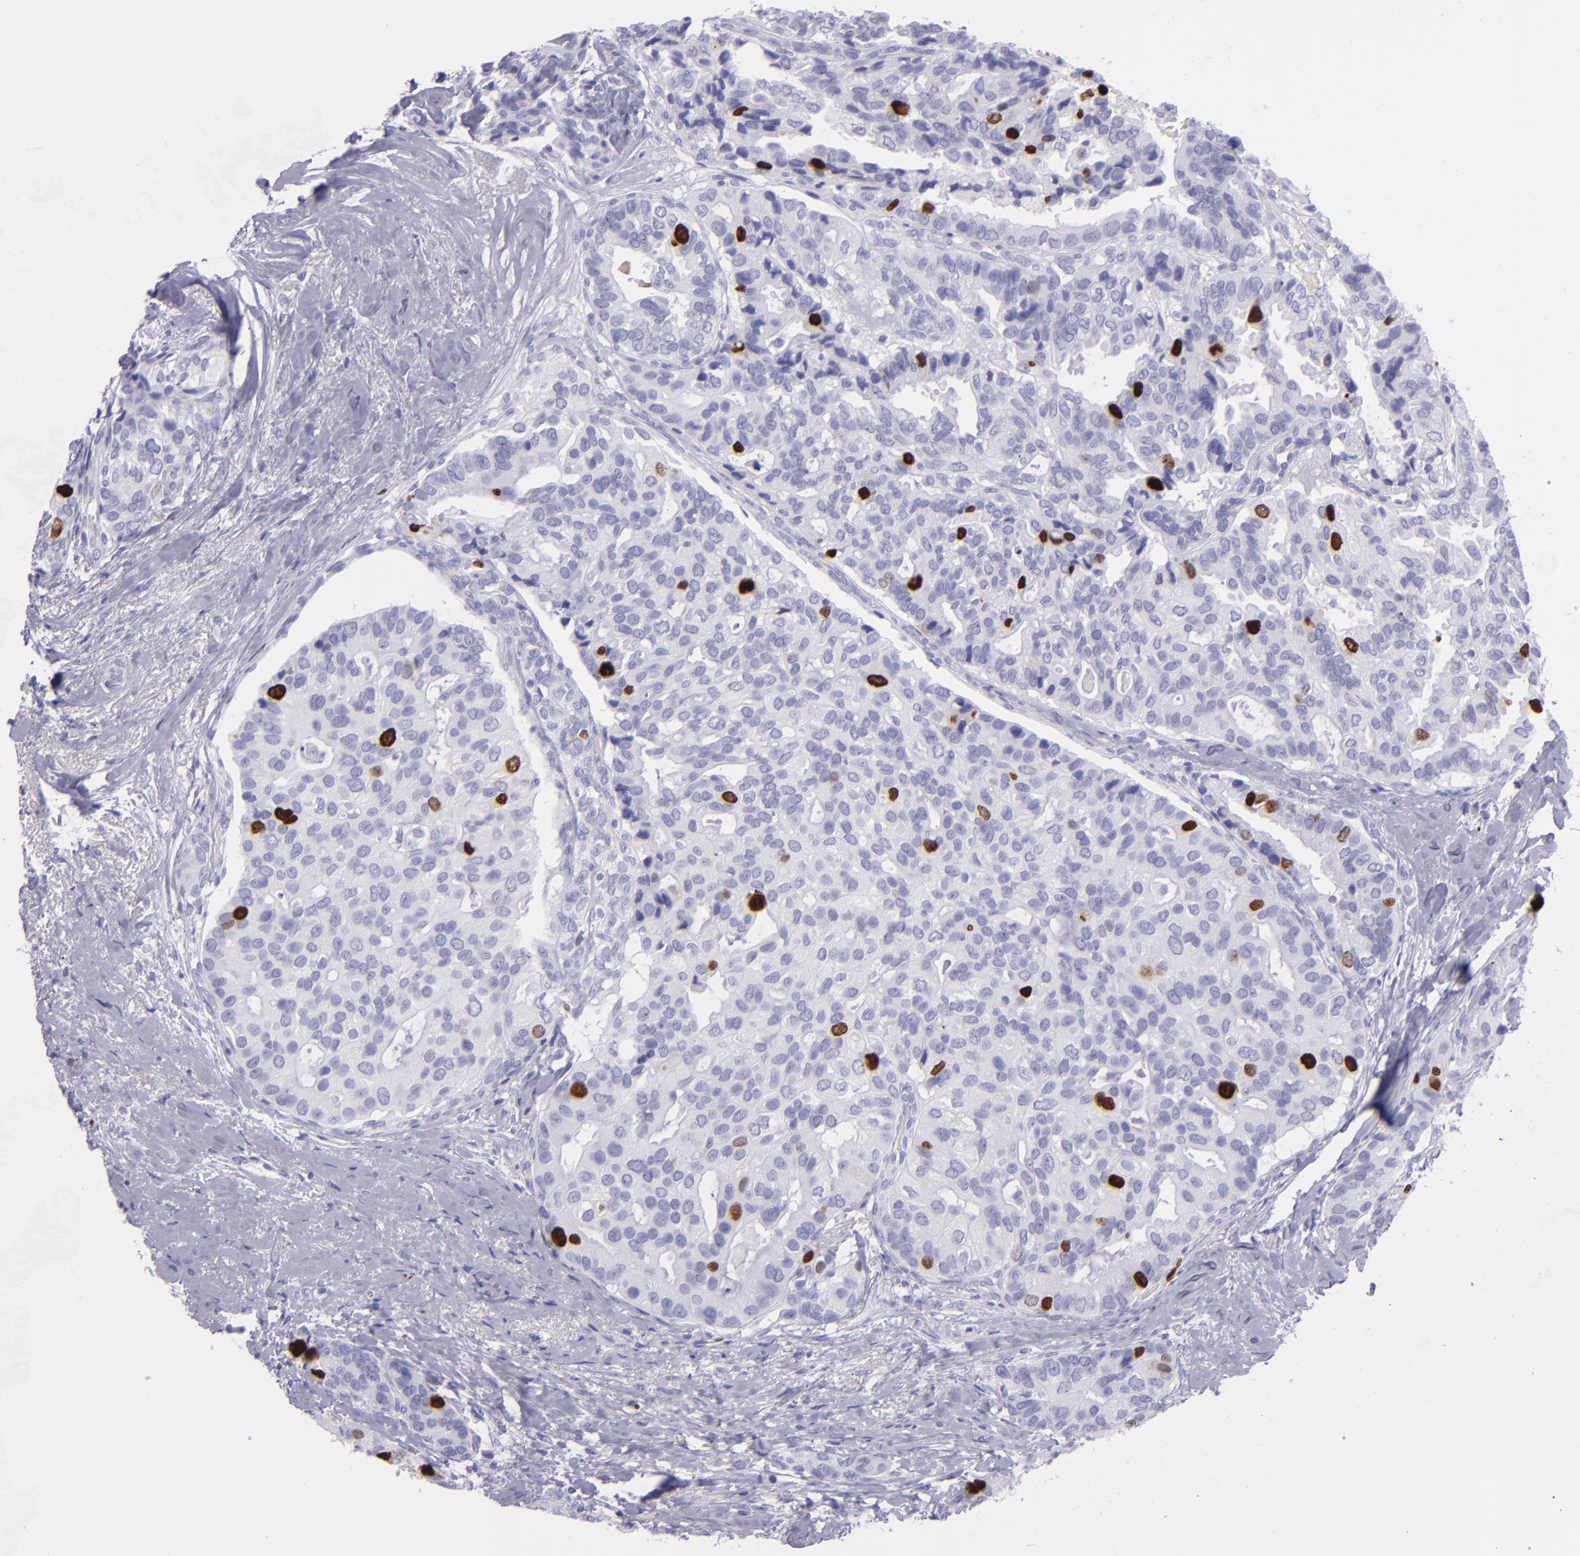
{"staining": {"intensity": "strong", "quantity": "<25%", "location": "nuclear"}, "tissue": "breast cancer", "cell_type": "Tumor cells", "image_type": "cancer", "snomed": [{"axis": "morphology", "description": "Duct carcinoma"}, {"axis": "topography", "description": "Breast"}], "caption": "A brown stain shows strong nuclear staining of a protein in invasive ductal carcinoma (breast) tumor cells.", "gene": "TOP2A", "patient": {"sex": "female", "age": 69}}